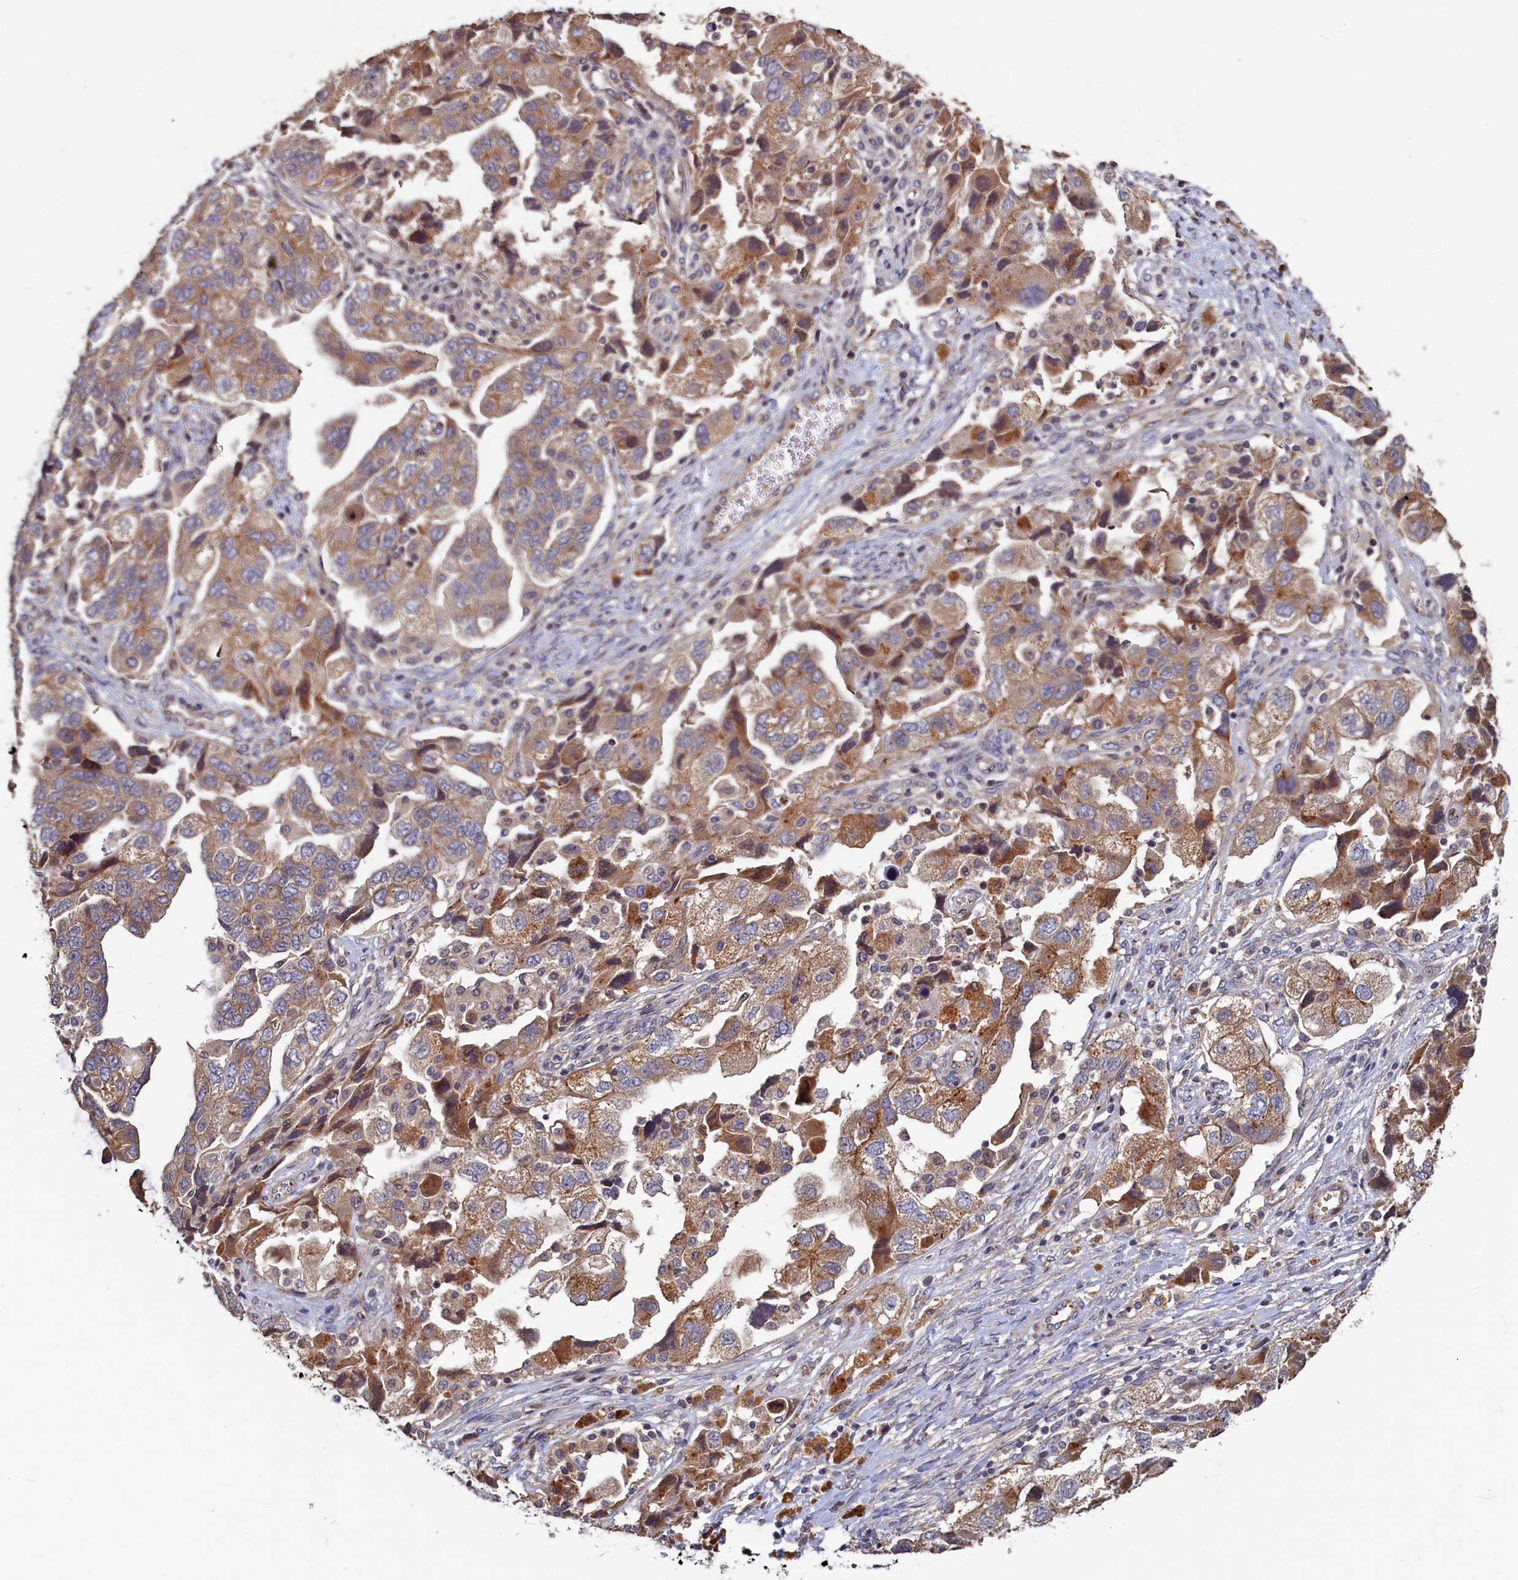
{"staining": {"intensity": "moderate", "quantity": ">75%", "location": "cytoplasmic/membranous"}, "tissue": "ovarian cancer", "cell_type": "Tumor cells", "image_type": "cancer", "snomed": [{"axis": "morphology", "description": "Carcinoma, NOS"}, {"axis": "morphology", "description": "Cystadenocarcinoma, serous, NOS"}, {"axis": "topography", "description": "Ovary"}], "caption": "Moderate cytoplasmic/membranous protein expression is present in approximately >75% of tumor cells in ovarian cancer.", "gene": "TMEM181", "patient": {"sex": "female", "age": 69}}